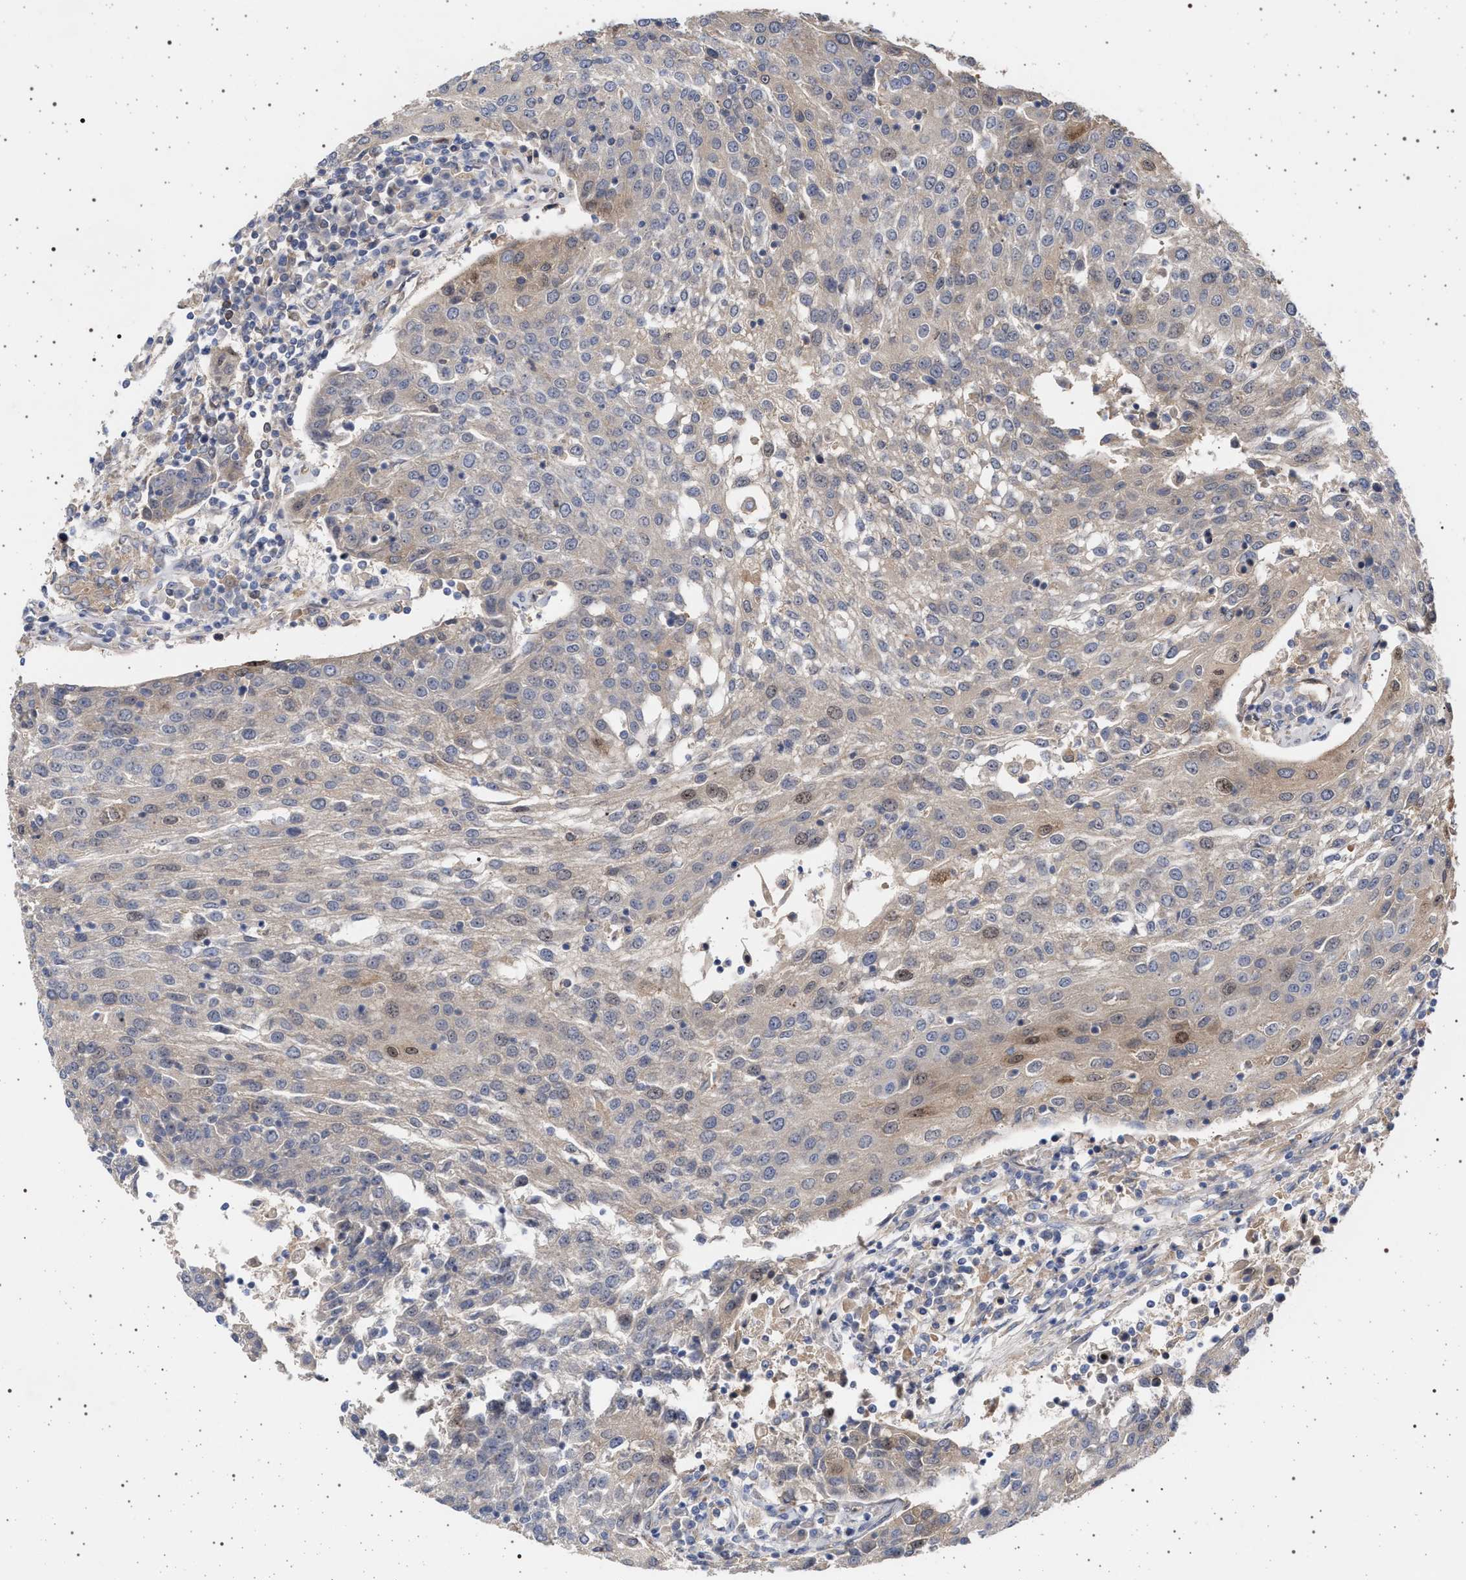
{"staining": {"intensity": "weak", "quantity": "<25%", "location": "cytoplasmic/membranous,nuclear"}, "tissue": "urothelial cancer", "cell_type": "Tumor cells", "image_type": "cancer", "snomed": [{"axis": "morphology", "description": "Urothelial carcinoma, High grade"}, {"axis": "topography", "description": "Urinary bladder"}], "caption": "Human urothelial cancer stained for a protein using immunohistochemistry (IHC) reveals no staining in tumor cells.", "gene": "RBM48", "patient": {"sex": "female", "age": 85}}